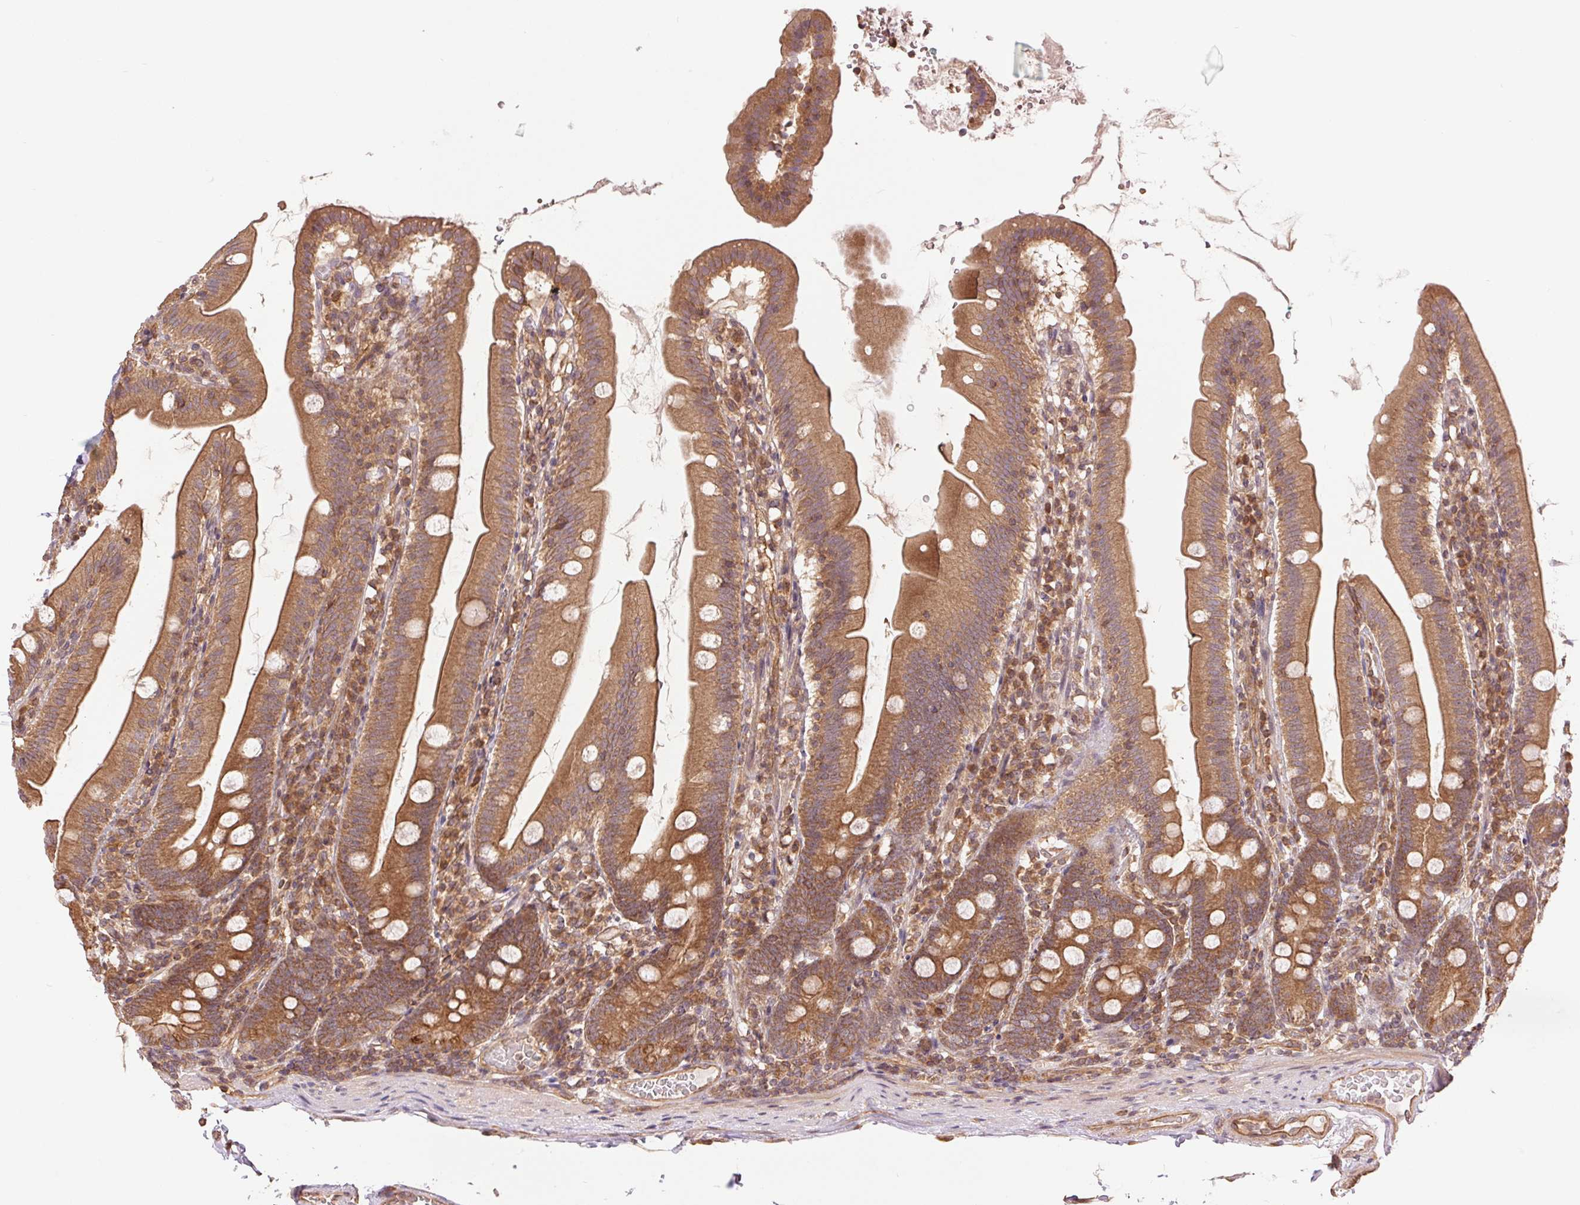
{"staining": {"intensity": "moderate", "quantity": ">75%", "location": "cytoplasmic/membranous"}, "tissue": "duodenum", "cell_type": "Glandular cells", "image_type": "normal", "snomed": [{"axis": "morphology", "description": "Normal tissue, NOS"}, {"axis": "topography", "description": "Duodenum"}], "caption": "Protein expression analysis of benign human duodenum reveals moderate cytoplasmic/membranous positivity in about >75% of glandular cells. (DAB (3,3'-diaminobenzidine) IHC, brown staining for protein, blue staining for nuclei).", "gene": "STARD7", "patient": {"sex": "female", "age": 67}}